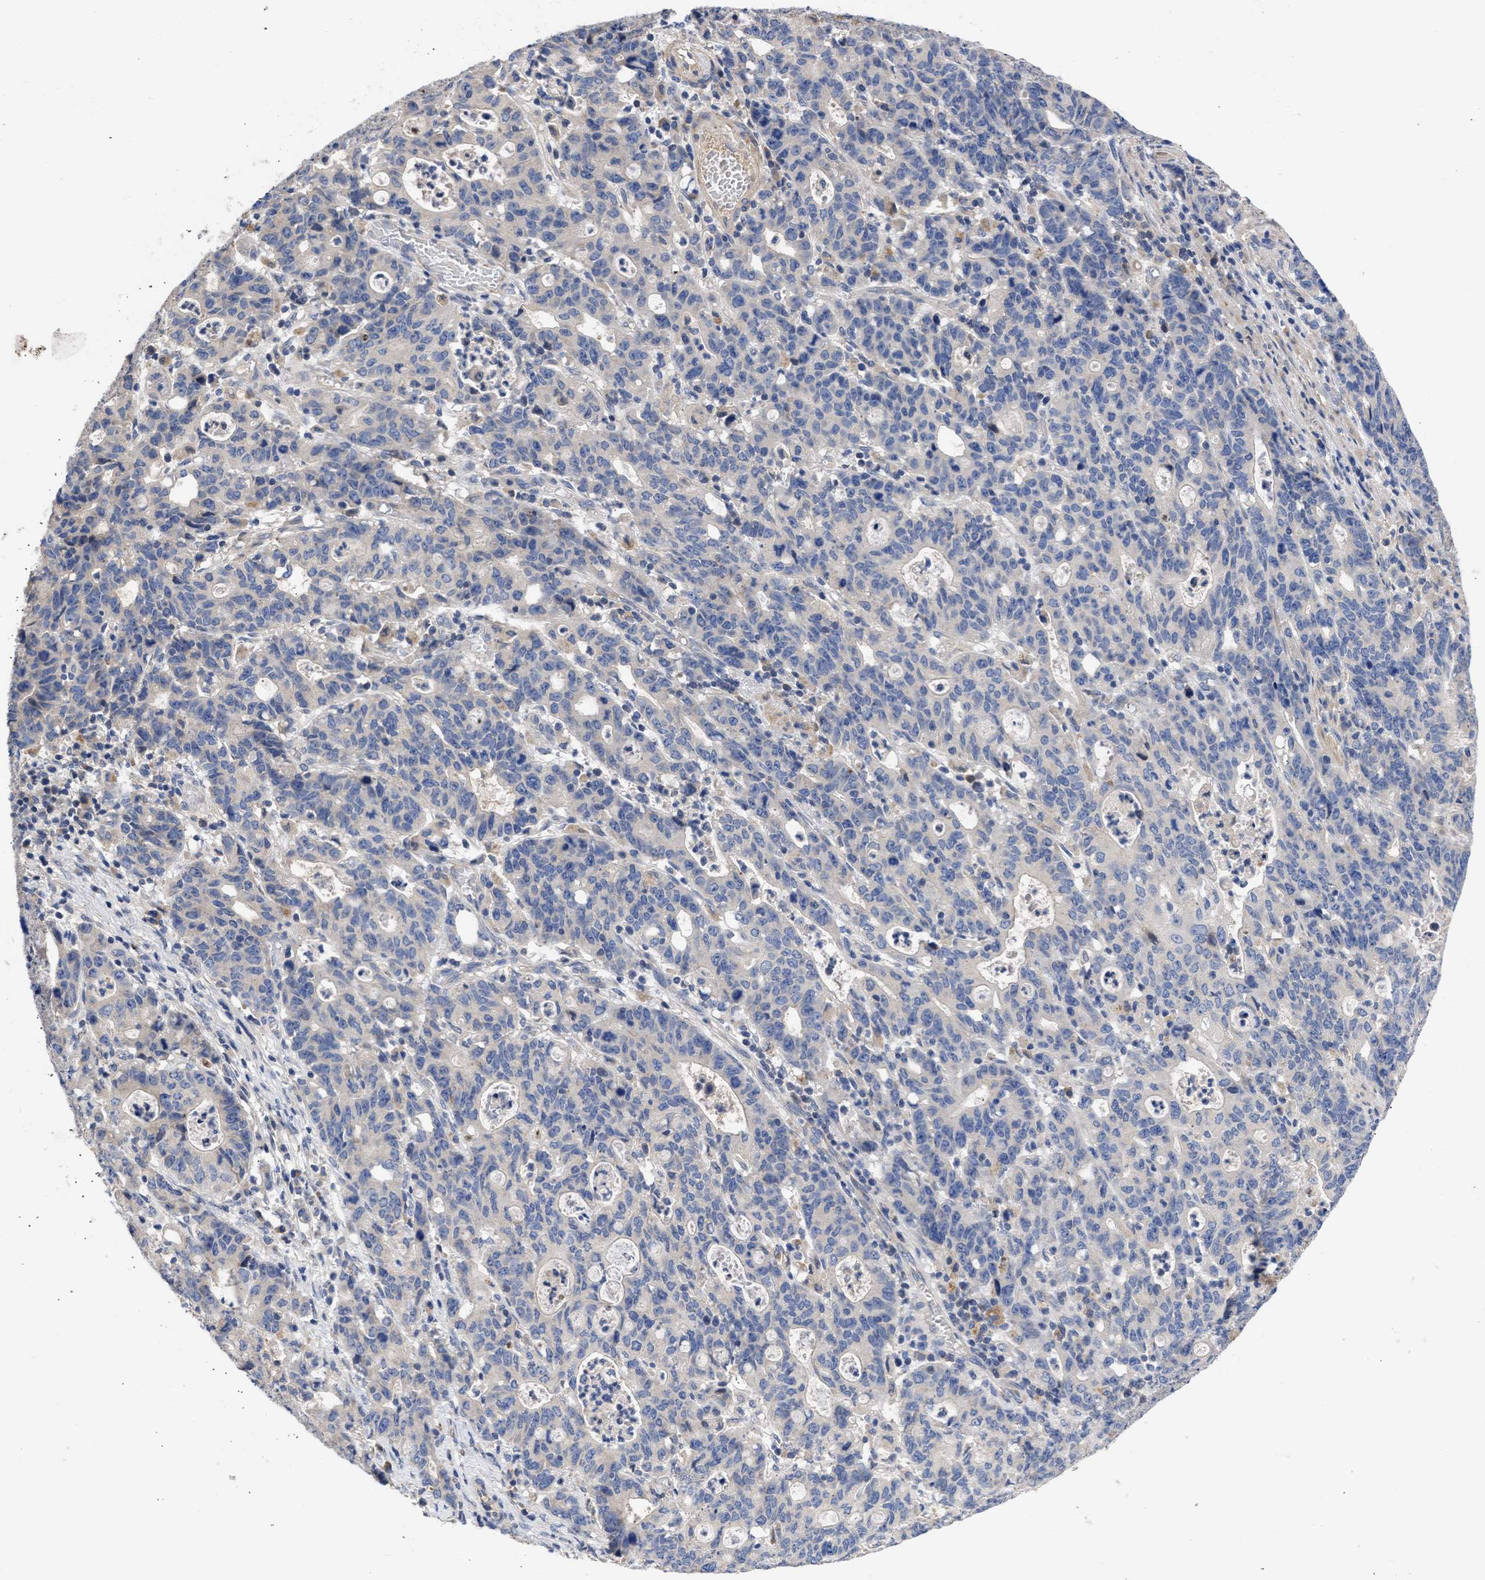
{"staining": {"intensity": "negative", "quantity": "none", "location": "none"}, "tissue": "stomach cancer", "cell_type": "Tumor cells", "image_type": "cancer", "snomed": [{"axis": "morphology", "description": "Adenocarcinoma, NOS"}, {"axis": "topography", "description": "Stomach, upper"}], "caption": "Human stomach cancer stained for a protein using immunohistochemistry (IHC) displays no expression in tumor cells.", "gene": "ARHGEF4", "patient": {"sex": "male", "age": 69}}